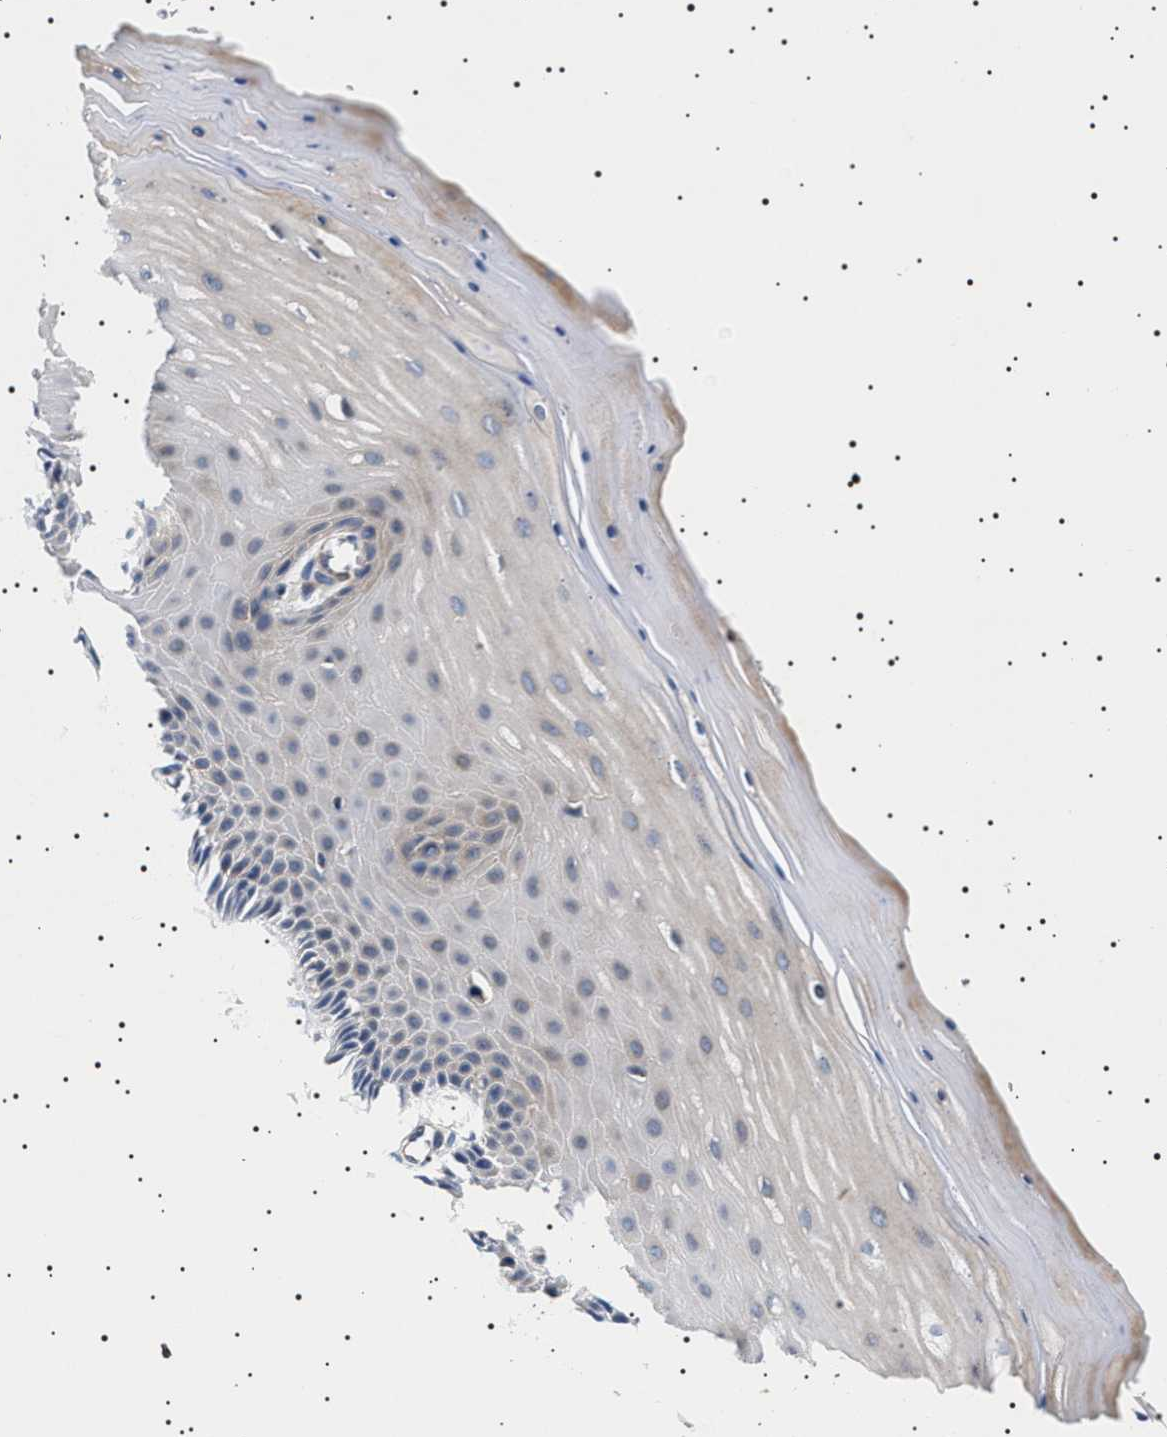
{"staining": {"intensity": "strong", "quantity": ">75%", "location": "cytoplasmic/membranous"}, "tissue": "cervix", "cell_type": "Glandular cells", "image_type": "normal", "snomed": [{"axis": "morphology", "description": "Normal tissue, NOS"}, {"axis": "topography", "description": "Cervix"}], "caption": "Immunohistochemical staining of unremarkable human cervix shows high levels of strong cytoplasmic/membranous expression in approximately >75% of glandular cells. The protein of interest is shown in brown color, while the nuclei are stained blue.", "gene": "SLC4A7", "patient": {"sex": "female", "age": 55}}